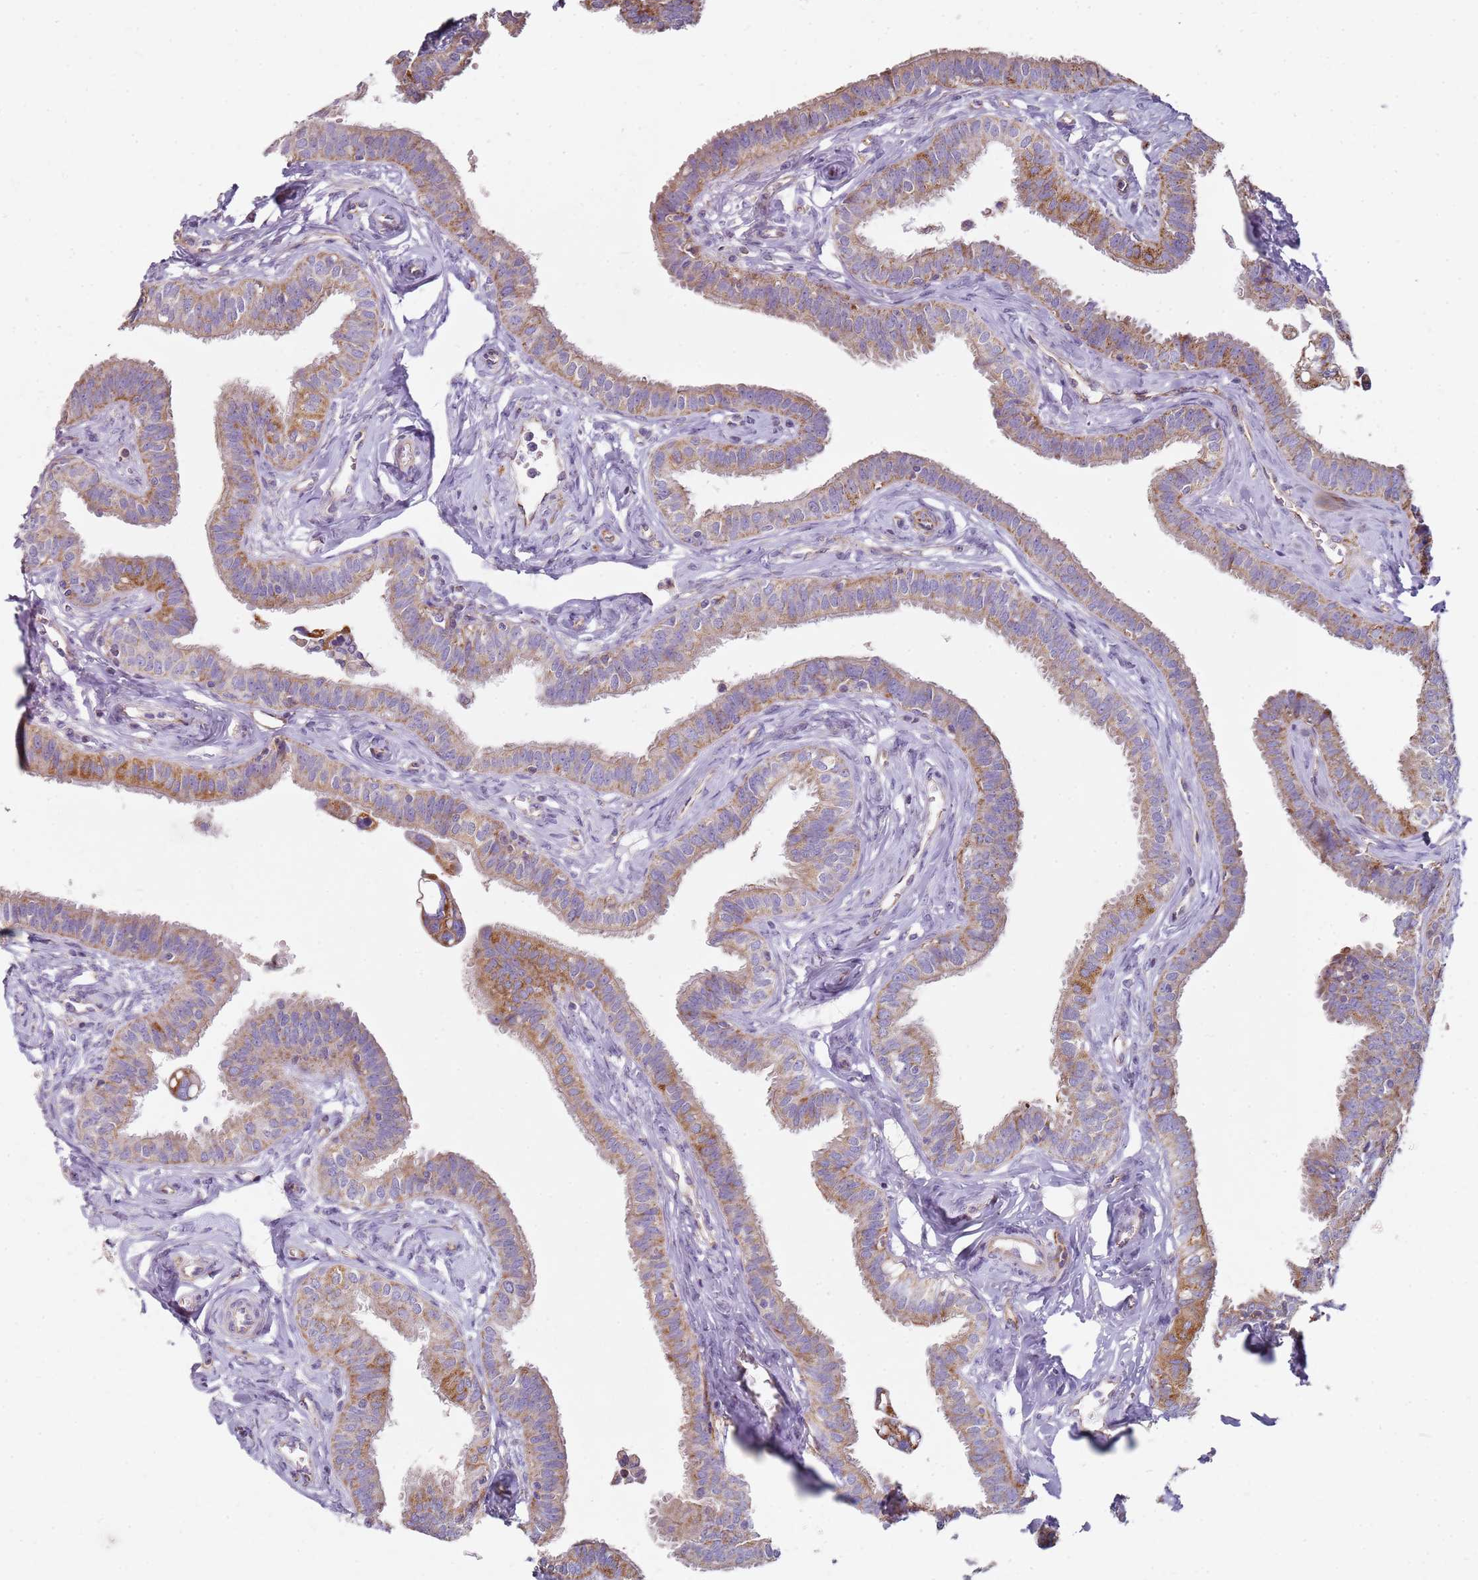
{"staining": {"intensity": "moderate", "quantity": ">75%", "location": "cytoplasmic/membranous"}, "tissue": "fallopian tube", "cell_type": "Glandular cells", "image_type": "normal", "snomed": [{"axis": "morphology", "description": "Normal tissue, NOS"}, {"axis": "morphology", "description": "Carcinoma, NOS"}, {"axis": "topography", "description": "Fallopian tube"}, {"axis": "topography", "description": "Ovary"}], "caption": "Fallopian tube was stained to show a protein in brown. There is medium levels of moderate cytoplasmic/membranous positivity in approximately >75% of glandular cells. (Brightfield microscopy of DAB IHC at high magnification).", "gene": "ALS2", "patient": {"sex": "female", "age": 59}}